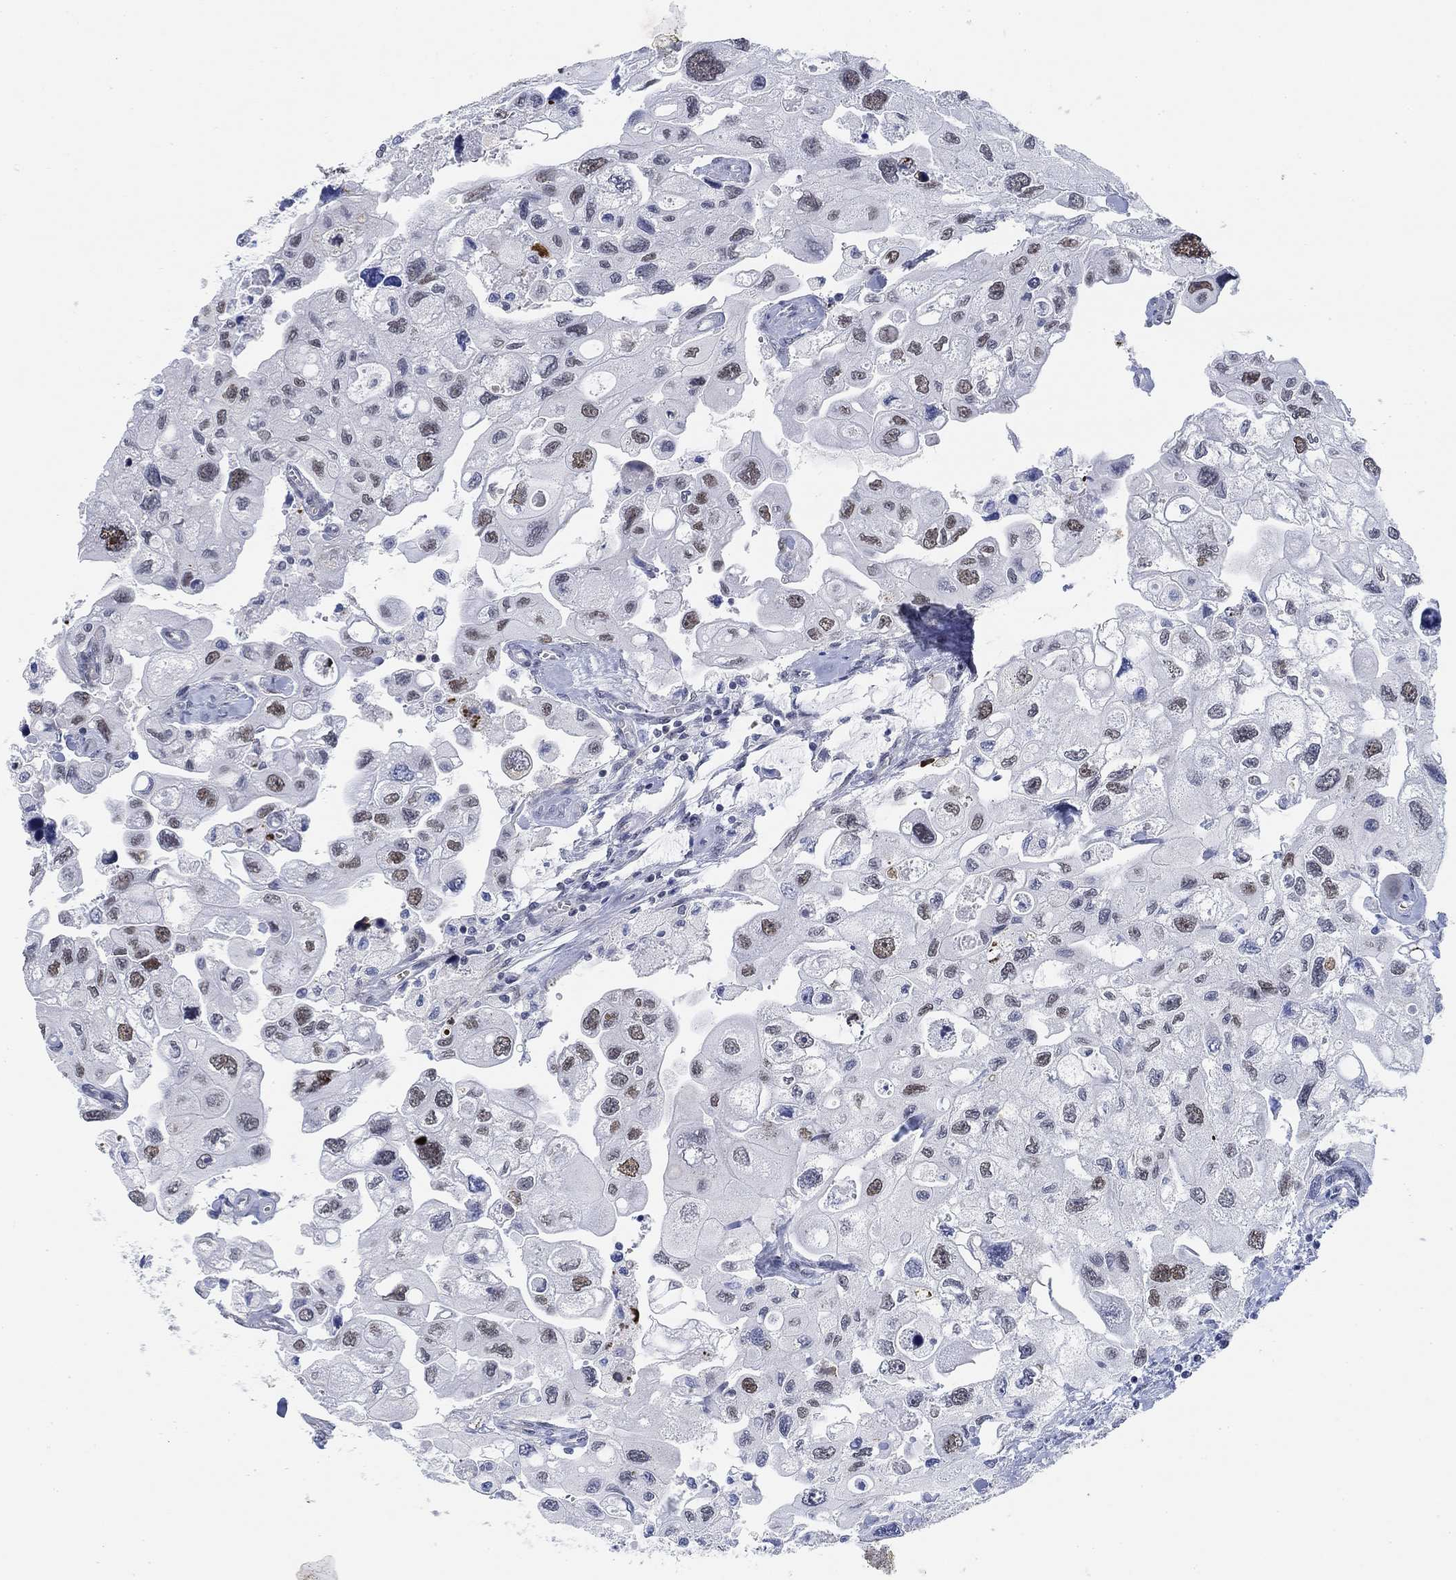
{"staining": {"intensity": "weak", "quantity": "<25%", "location": "nuclear"}, "tissue": "urothelial cancer", "cell_type": "Tumor cells", "image_type": "cancer", "snomed": [{"axis": "morphology", "description": "Urothelial carcinoma, High grade"}, {"axis": "topography", "description": "Urinary bladder"}], "caption": "This is a photomicrograph of immunohistochemistry (IHC) staining of urothelial cancer, which shows no positivity in tumor cells. (DAB (3,3'-diaminobenzidine) immunohistochemistry, high magnification).", "gene": "PAX6", "patient": {"sex": "male", "age": 59}}